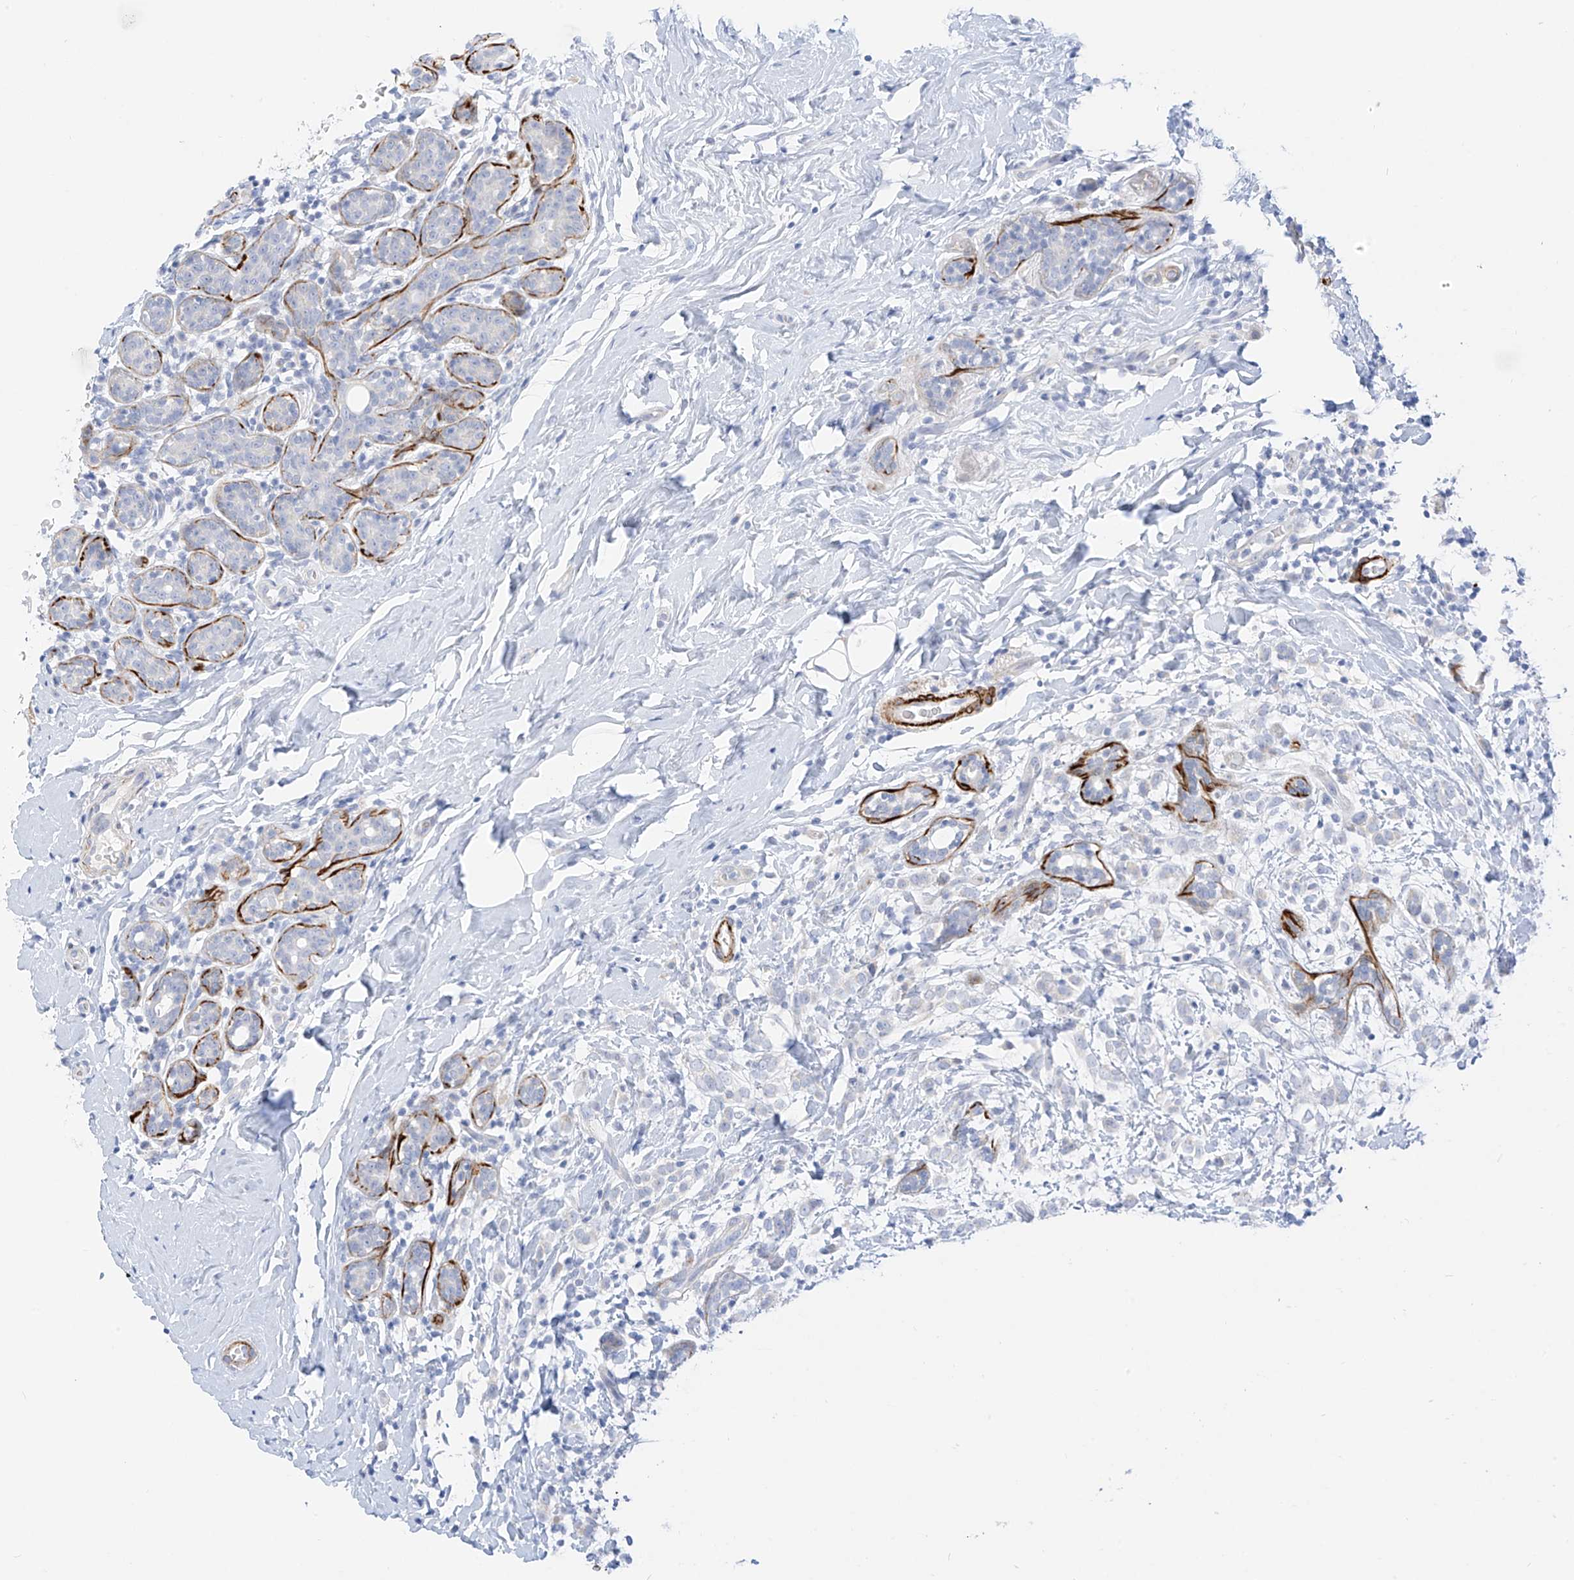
{"staining": {"intensity": "negative", "quantity": "none", "location": "none"}, "tissue": "breast cancer", "cell_type": "Tumor cells", "image_type": "cancer", "snomed": [{"axis": "morphology", "description": "Normal tissue, NOS"}, {"axis": "morphology", "description": "Lobular carcinoma"}, {"axis": "topography", "description": "Breast"}], "caption": "Tumor cells are negative for protein expression in human breast lobular carcinoma.", "gene": "ST3GAL5", "patient": {"sex": "female", "age": 47}}